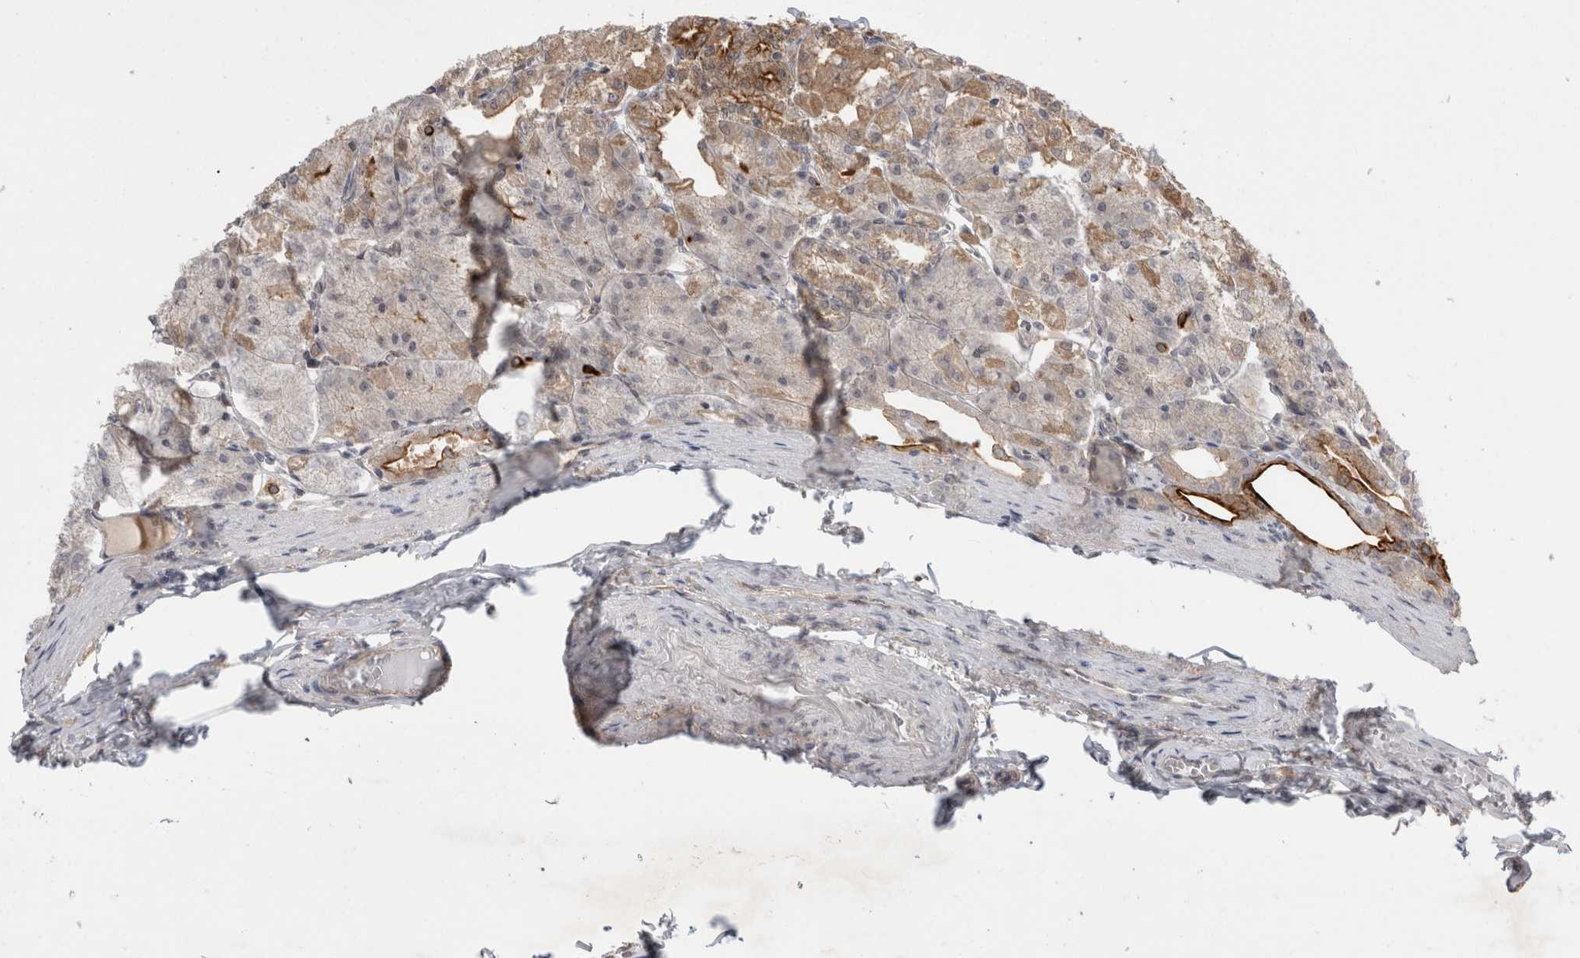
{"staining": {"intensity": "strong", "quantity": "25%-75%", "location": "cytoplasmic/membranous,nuclear"}, "tissue": "stomach", "cell_type": "Glandular cells", "image_type": "normal", "snomed": [{"axis": "morphology", "description": "Normal tissue, NOS"}, {"axis": "topography", "description": "Stomach, lower"}], "caption": "Normal stomach displays strong cytoplasmic/membranous,nuclear expression in approximately 25%-75% of glandular cells, visualized by immunohistochemistry.", "gene": "ZNF341", "patient": {"sex": "male", "age": 71}}